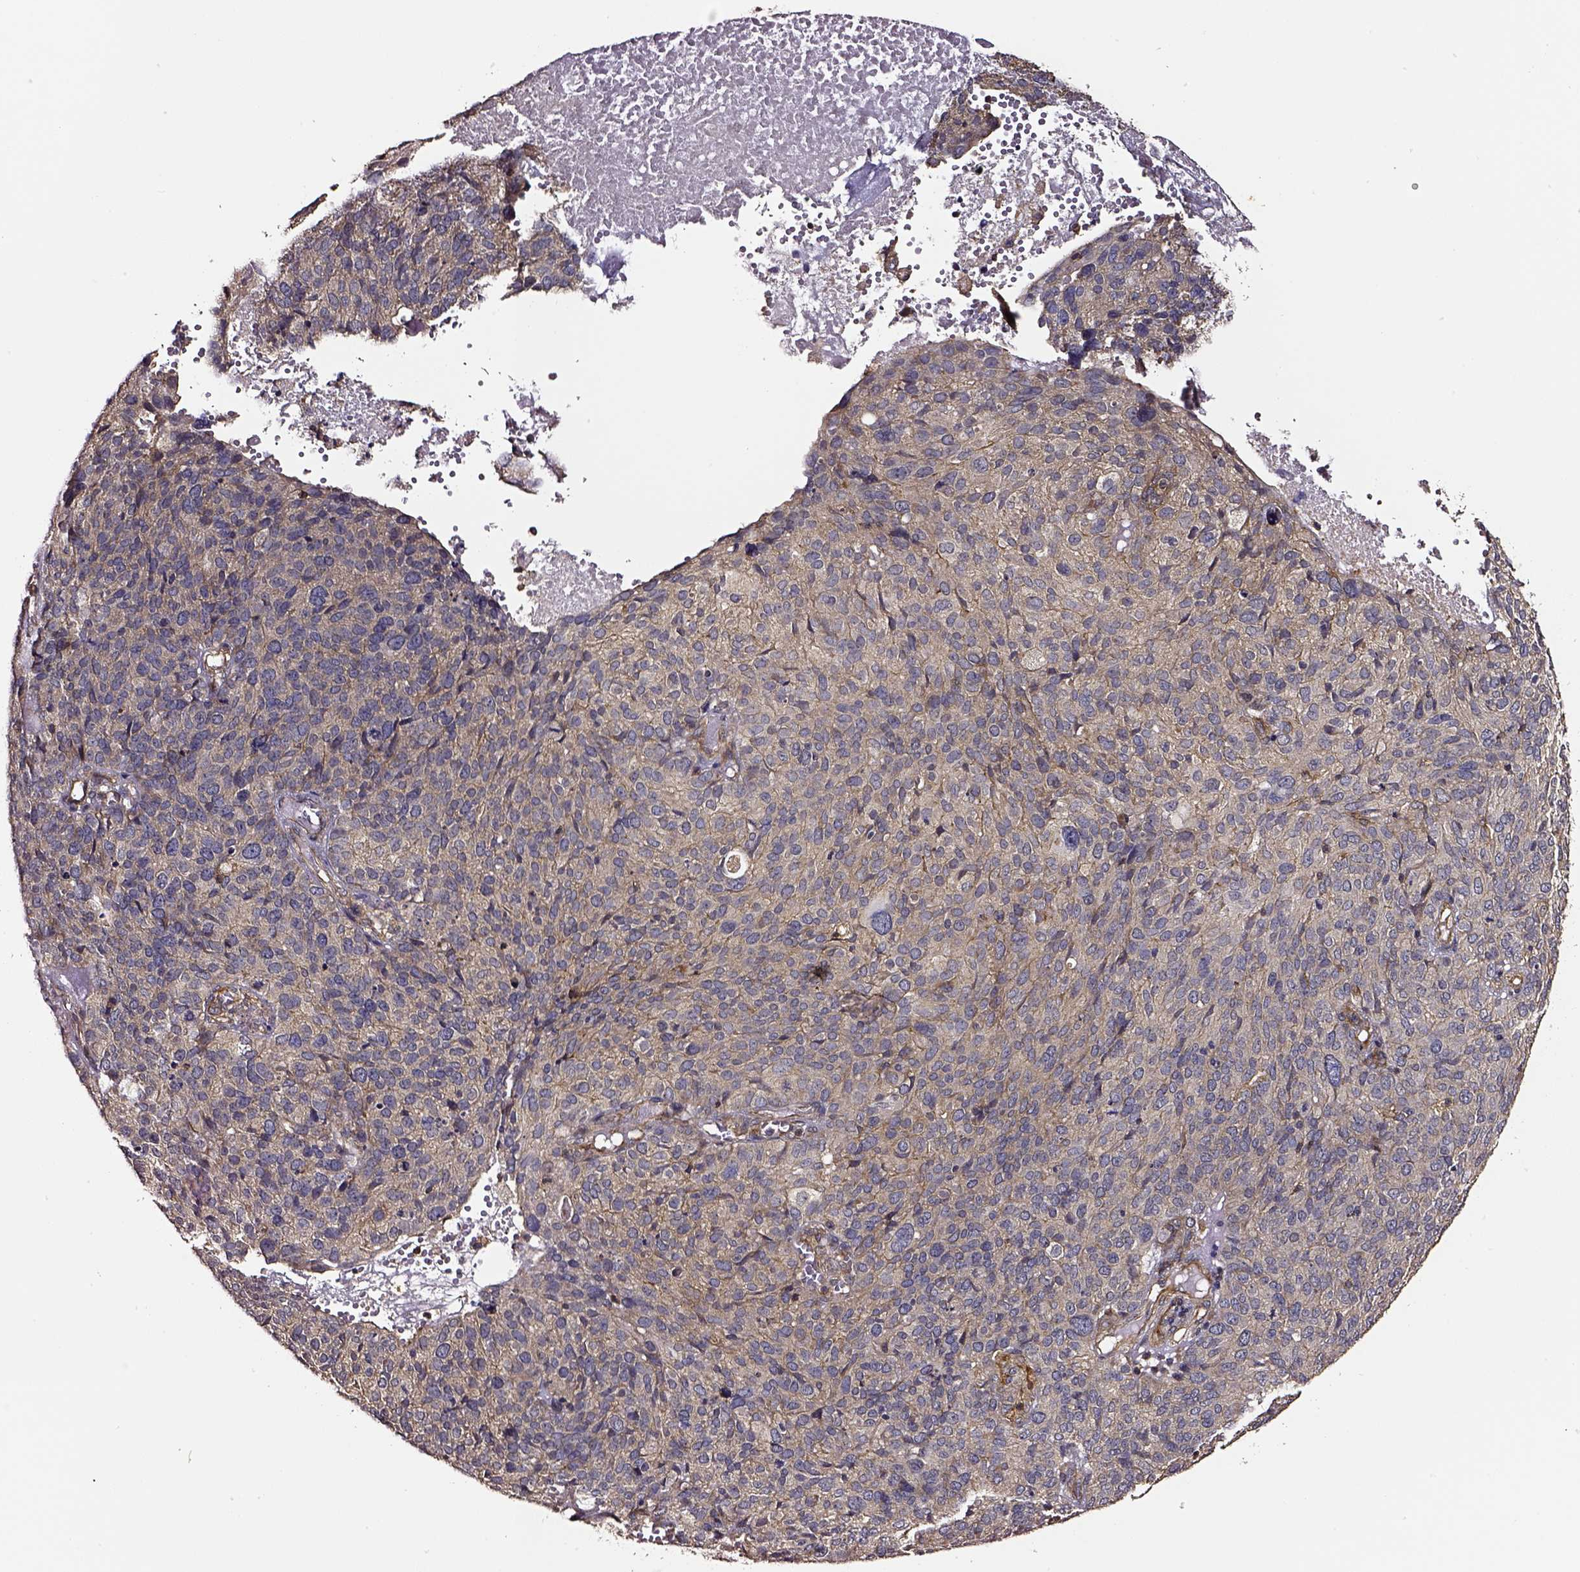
{"staining": {"intensity": "weak", "quantity": ">75%", "location": "cytoplasmic/membranous"}, "tissue": "ovarian cancer", "cell_type": "Tumor cells", "image_type": "cancer", "snomed": [{"axis": "morphology", "description": "Carcinoma, endometroid"}, {"axis": "topography", "description": "Ovary"}], "caption": "Immunohistochemical staining of ovarian cancer demonstrates weak cytoplasmic/membranous protein staining in approximately >75% of tumor cells. The staining was performed using DAB to visualize the protein expression in brown, while the nuclei were stained in blue with hematoxylin (Magnification: 20x).", "gene": "RASSF5", "patient": {"sex": "female", "age": 58}}